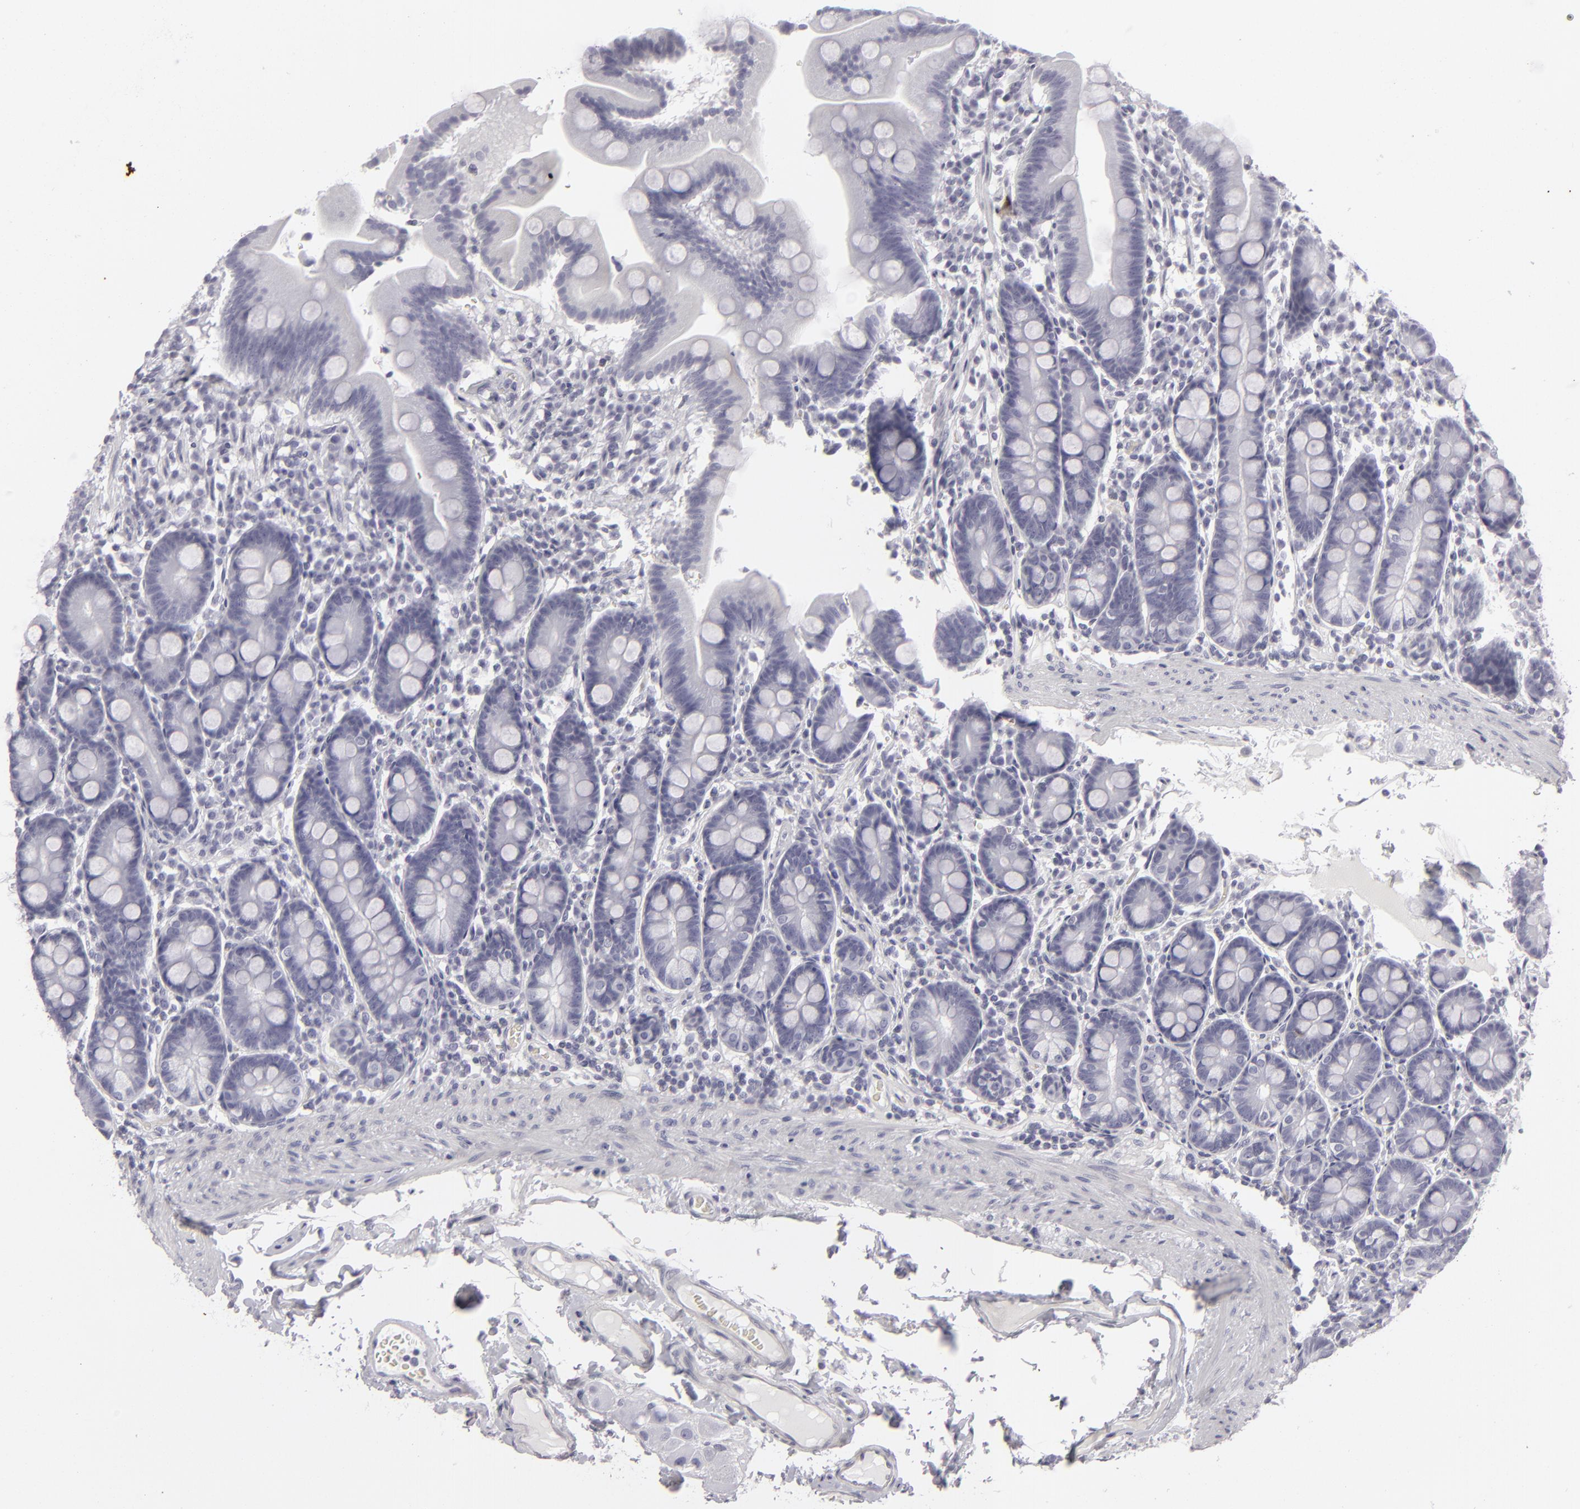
{"staining": {"intensity": "negative", "quantity": "none", "location": "none"}, "tissue": "duodenum", "cell_type": "Glandular cells", "image_type": "normal", "snomed": [{"axis": "morphology", "description": "Normal tissue, NOS"}, {"axis": "topography", "description": "Duodenum"}], "caption": "This is a photomicrograph of IHC staining of normal duodenum, which shows no expression in glandular cells. (Immunohistochemistry (ihc), brightfield microscopy, high magnification).", "gene": "KRT1", "patient": {"sex": "male", "age": 50}}